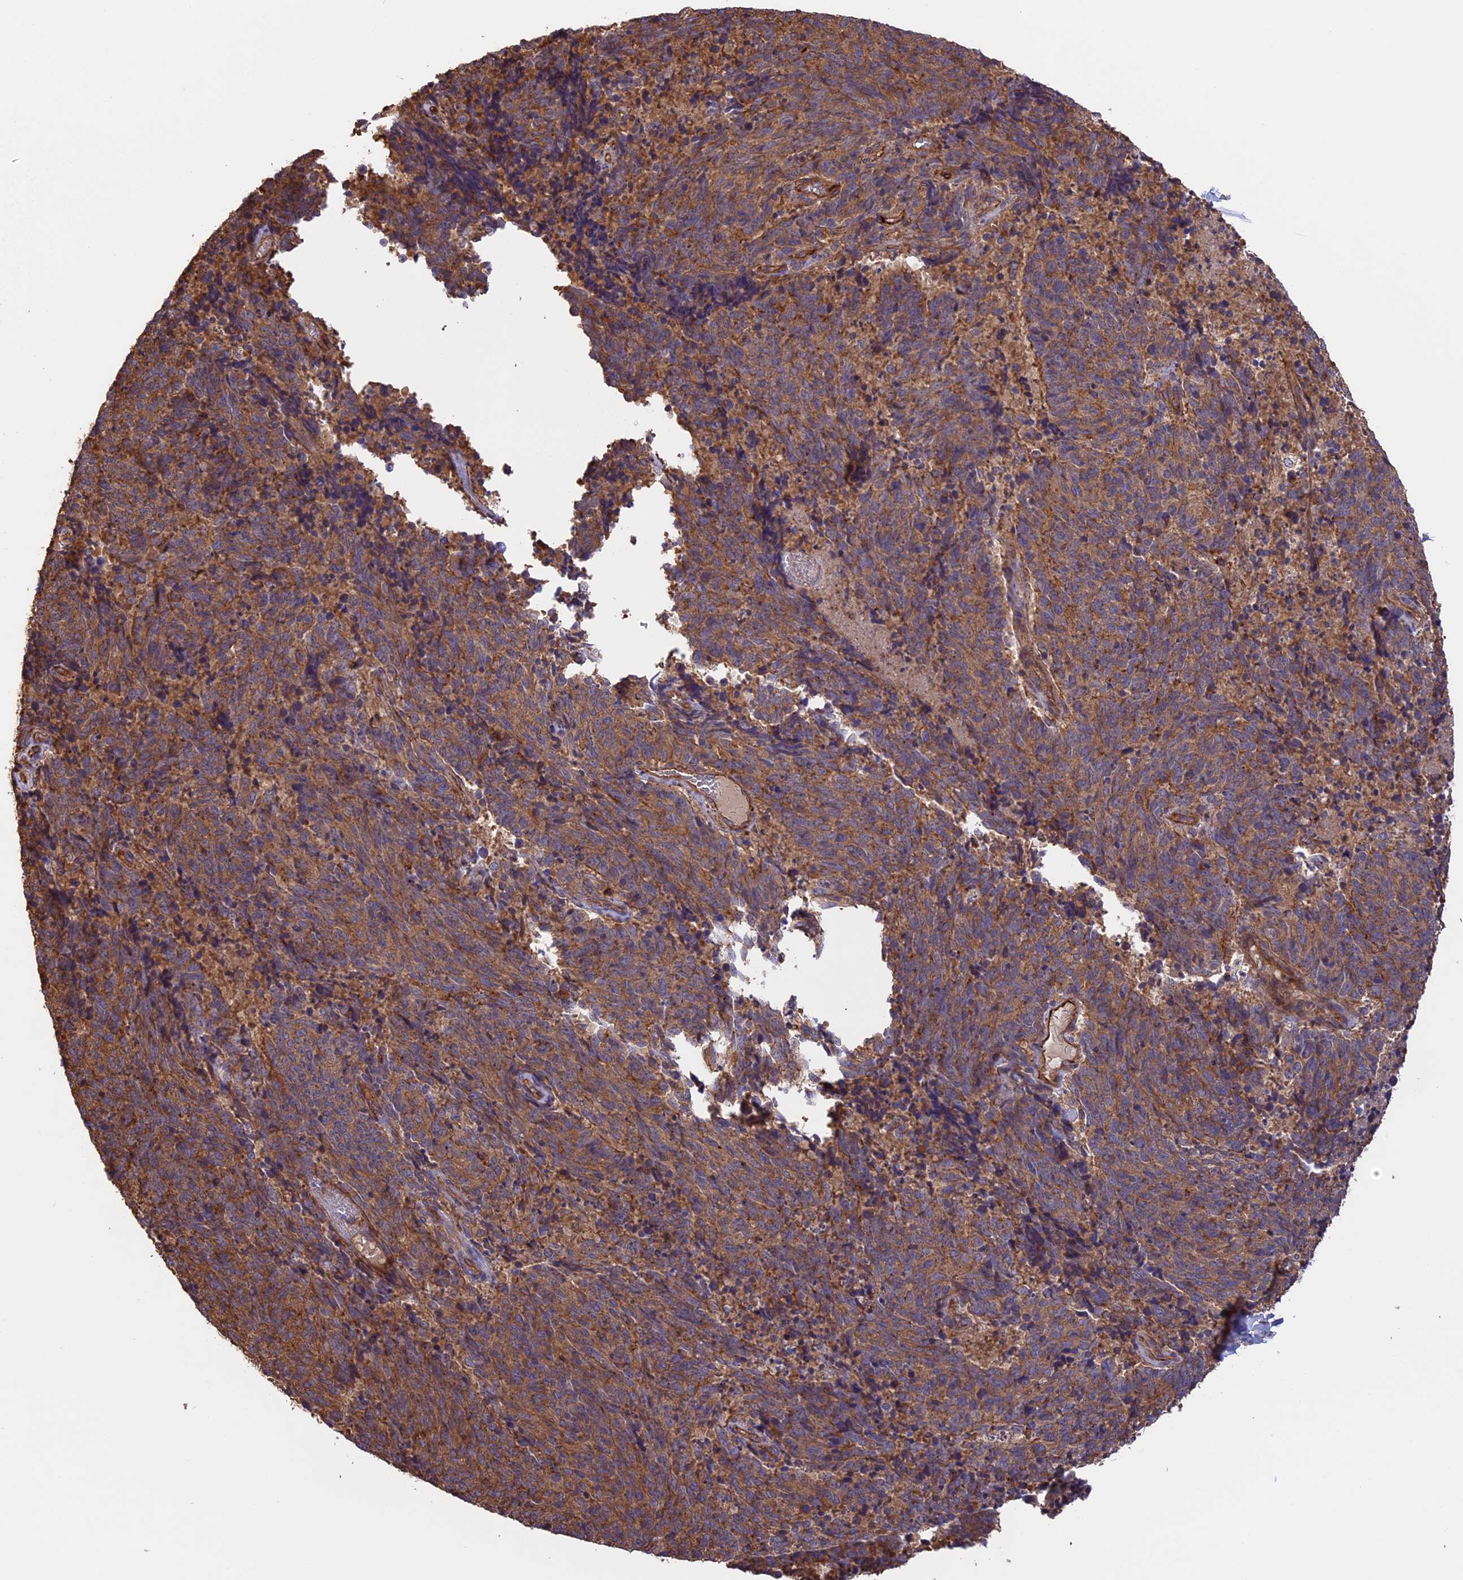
{"staining": {"intensity": "moderate", "quantity": ">75%", "location": "cytoplasmic/membranous"}, "tissue": "cervical cancer", "cell_type": "Tumor cells", "image_type": "cancer", "snomed": [{"axis": "morphology", "description": "Squamous cell carcinoma, NOS"}, {"axis": "topography", "description": "Cervix"}], "caption": "Protein staining by immunohistochemistry (IHC) shows moderate cytoplasmic/membranous staining in about >75% of tumor cells in squamous cell carcinoma (cervical).", "gene": "GAS8", "patient": {"sex": "female", "age": 29}}